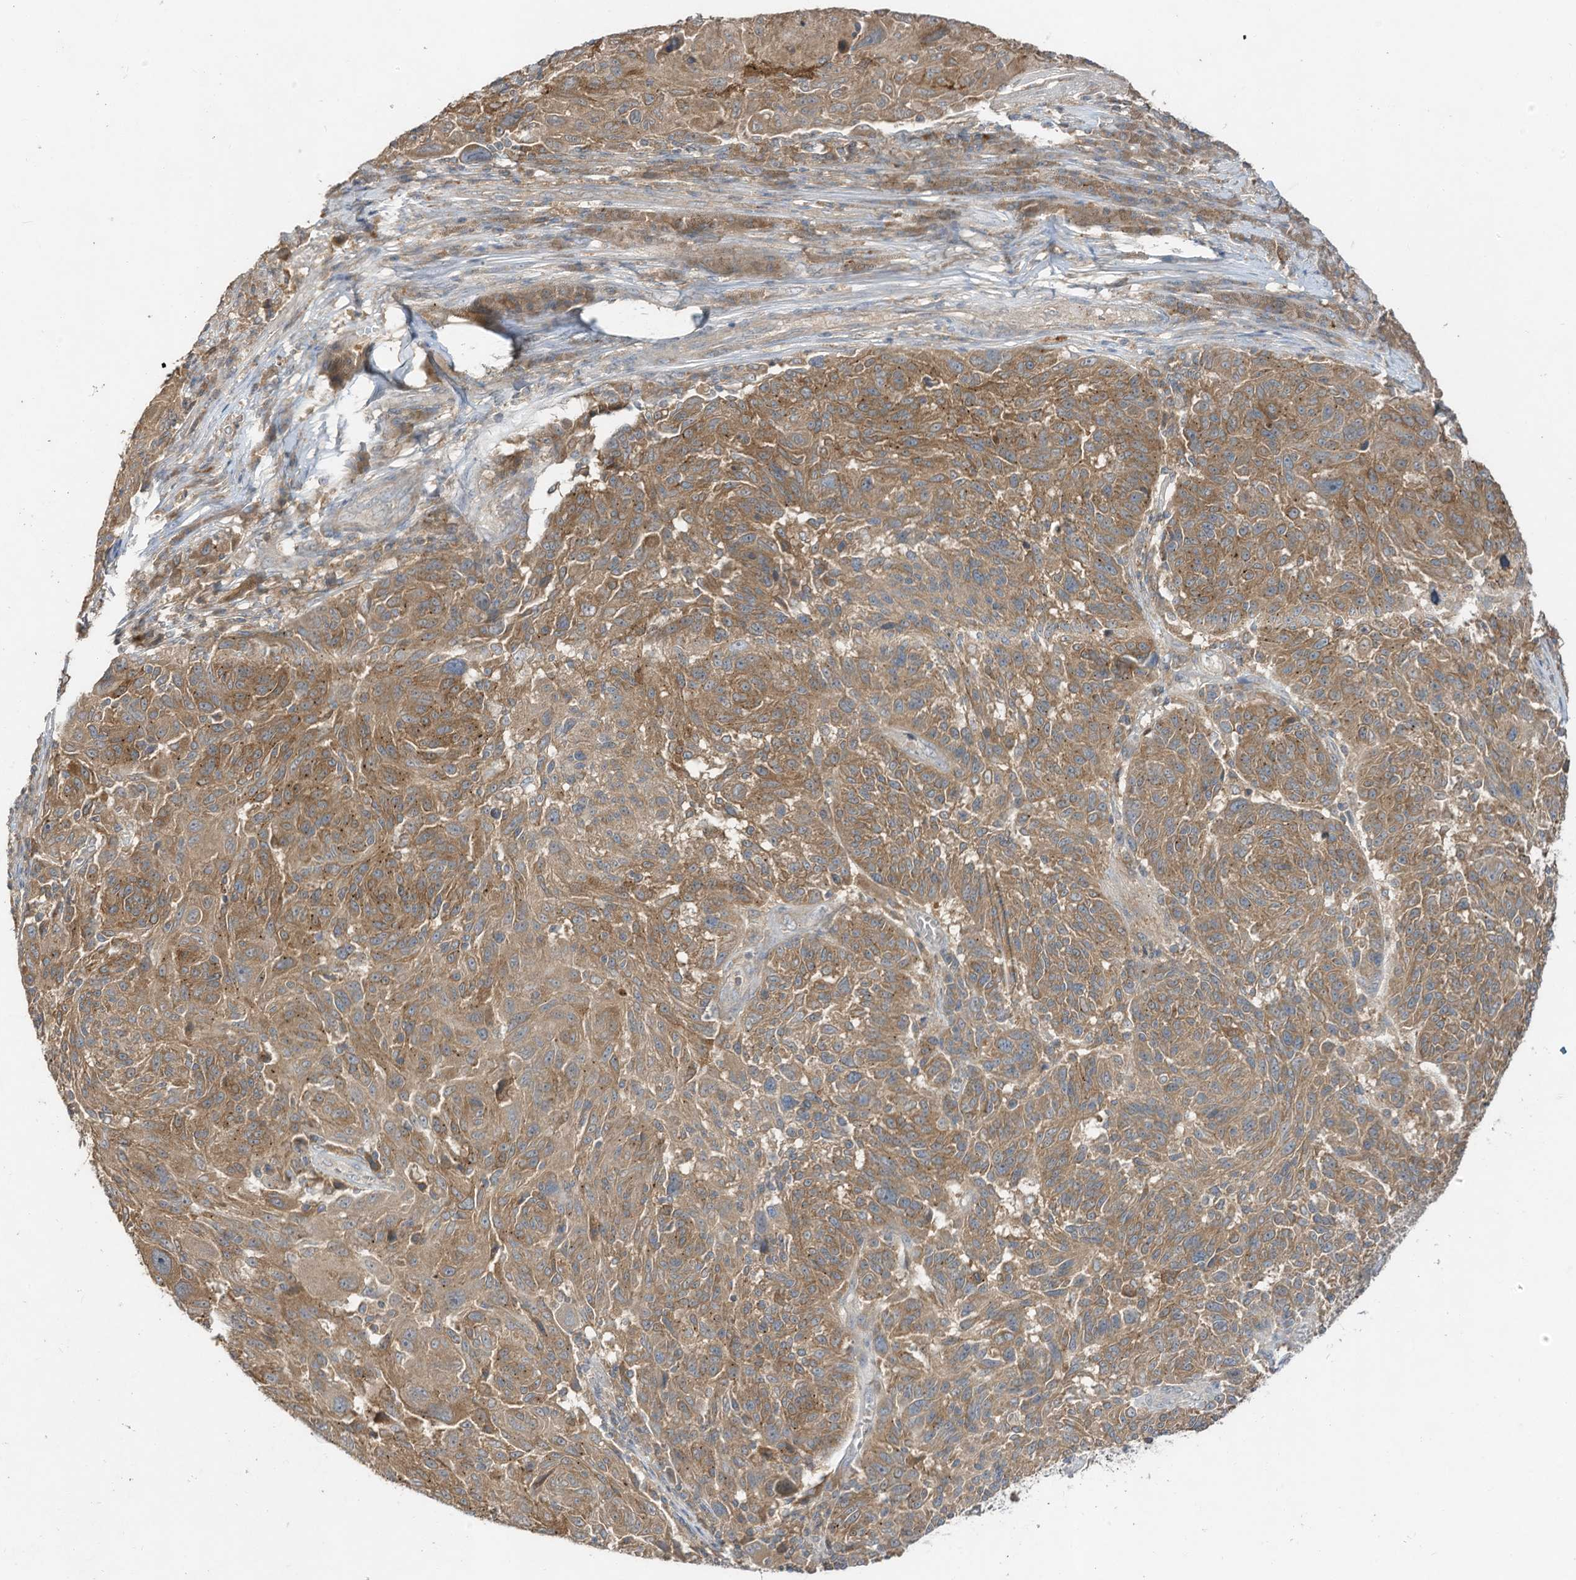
{"staining": {"intensity": "moderate", "quantity": ">75%", "location": "cytoplasmic/membranous"}, "tissue": "melanoma", "cell_type": "Tumor cells", "image_type": "cancer", "snomed": [{"axis": "morphology", "description": "Malignant melanoma, NOS"}, {"axis": "topography", "description": "Skin"}], "caption": "Moderate cytoplasmic/membranous staining is present in approximately >75% of tumor cells in malignant melanoma.", "gene": "LDAH", "patient": {"sex": "male", "age": 53}}